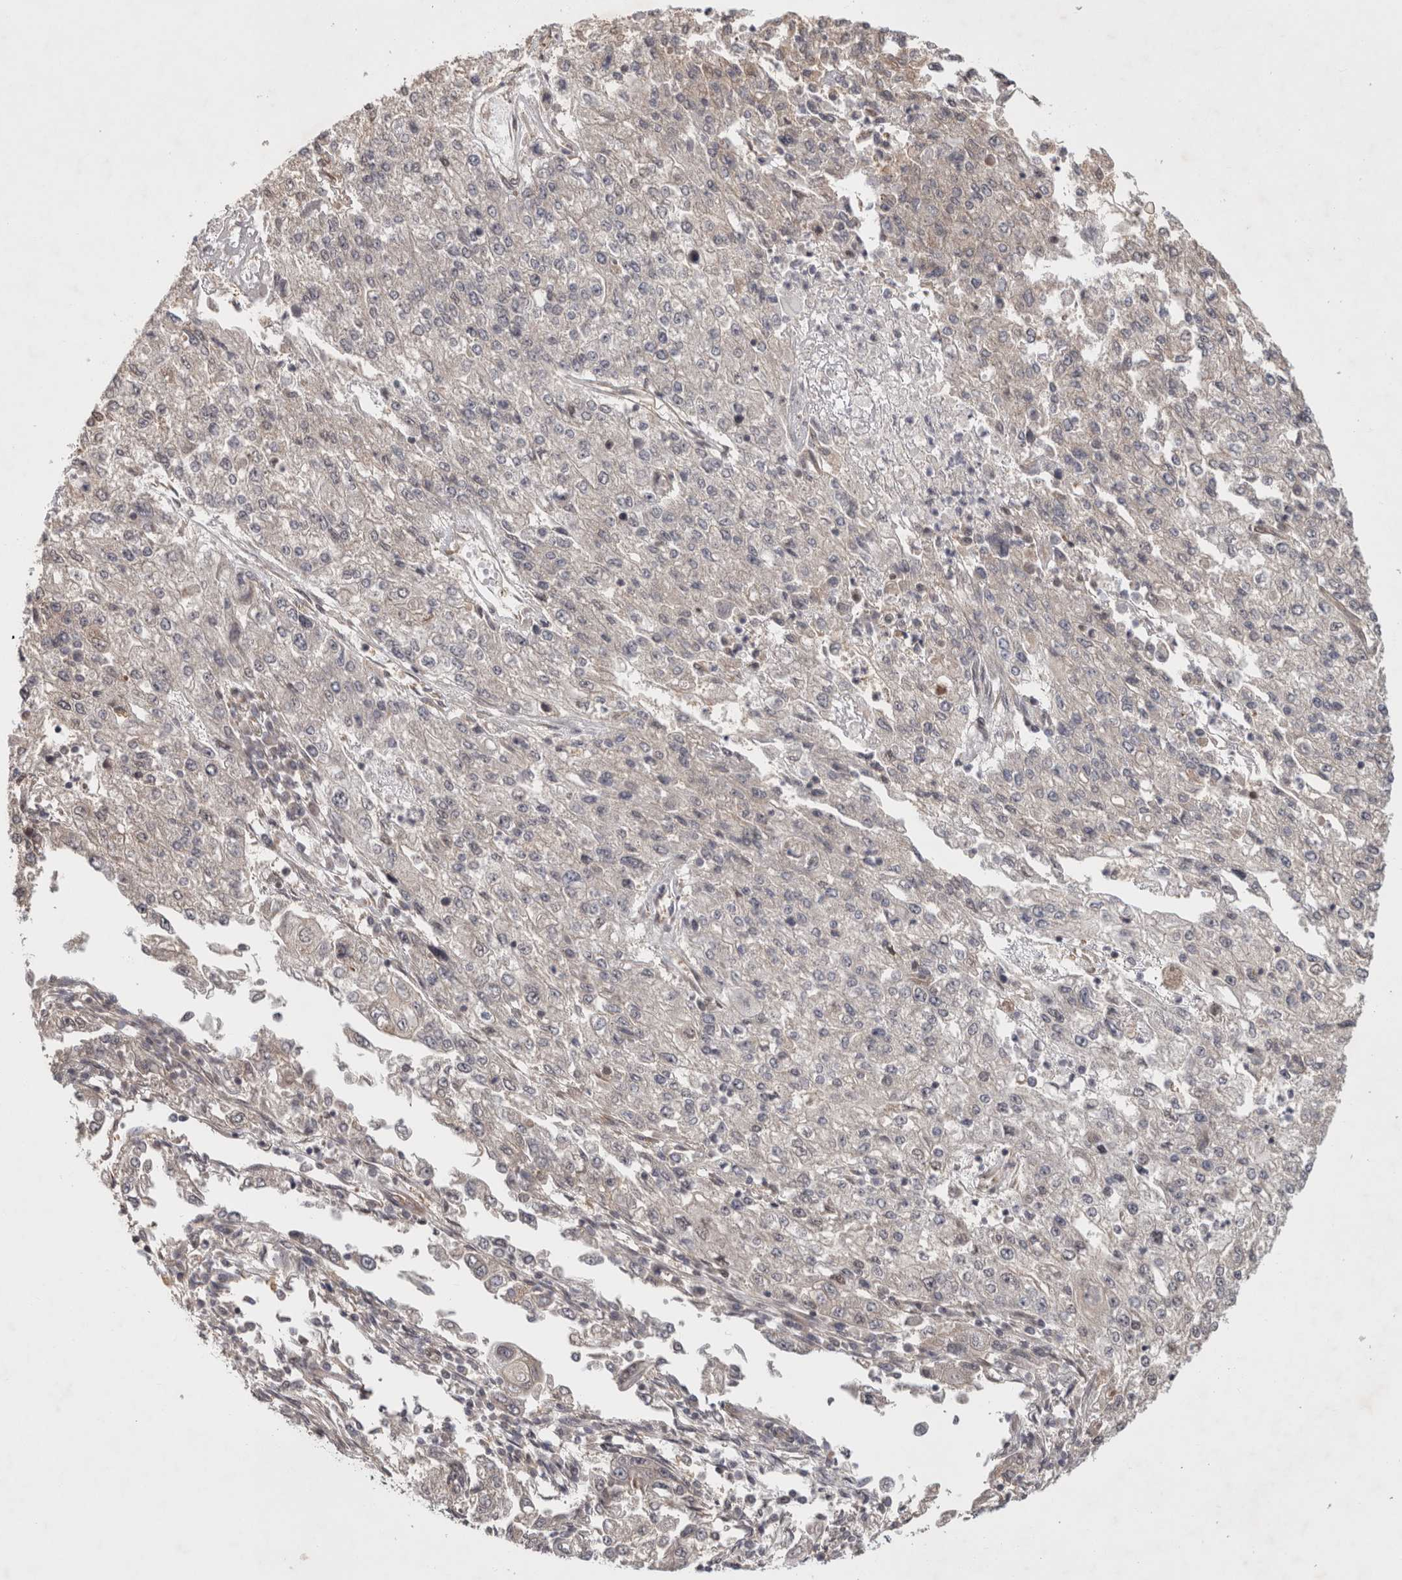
{"staining": {"intensity": "negative", "quantity": "none", "location": "none"}, "tissue": "endometrial cancer", "cell_type": "Tumor cells", "image_type": "cancer", "snomed": [{"axis": "morphology", "description": "Adenocarcinoma, NOS"}, {"axis": "topography", "description": "Endometrium"}], "caption": "Immunohistochemistry of endometrial cancer (adenocarcinoma) demonstrates no staining in tumor cells.", "gene": "ZNF318", "patient": {"sex": "female", "age": 49}}